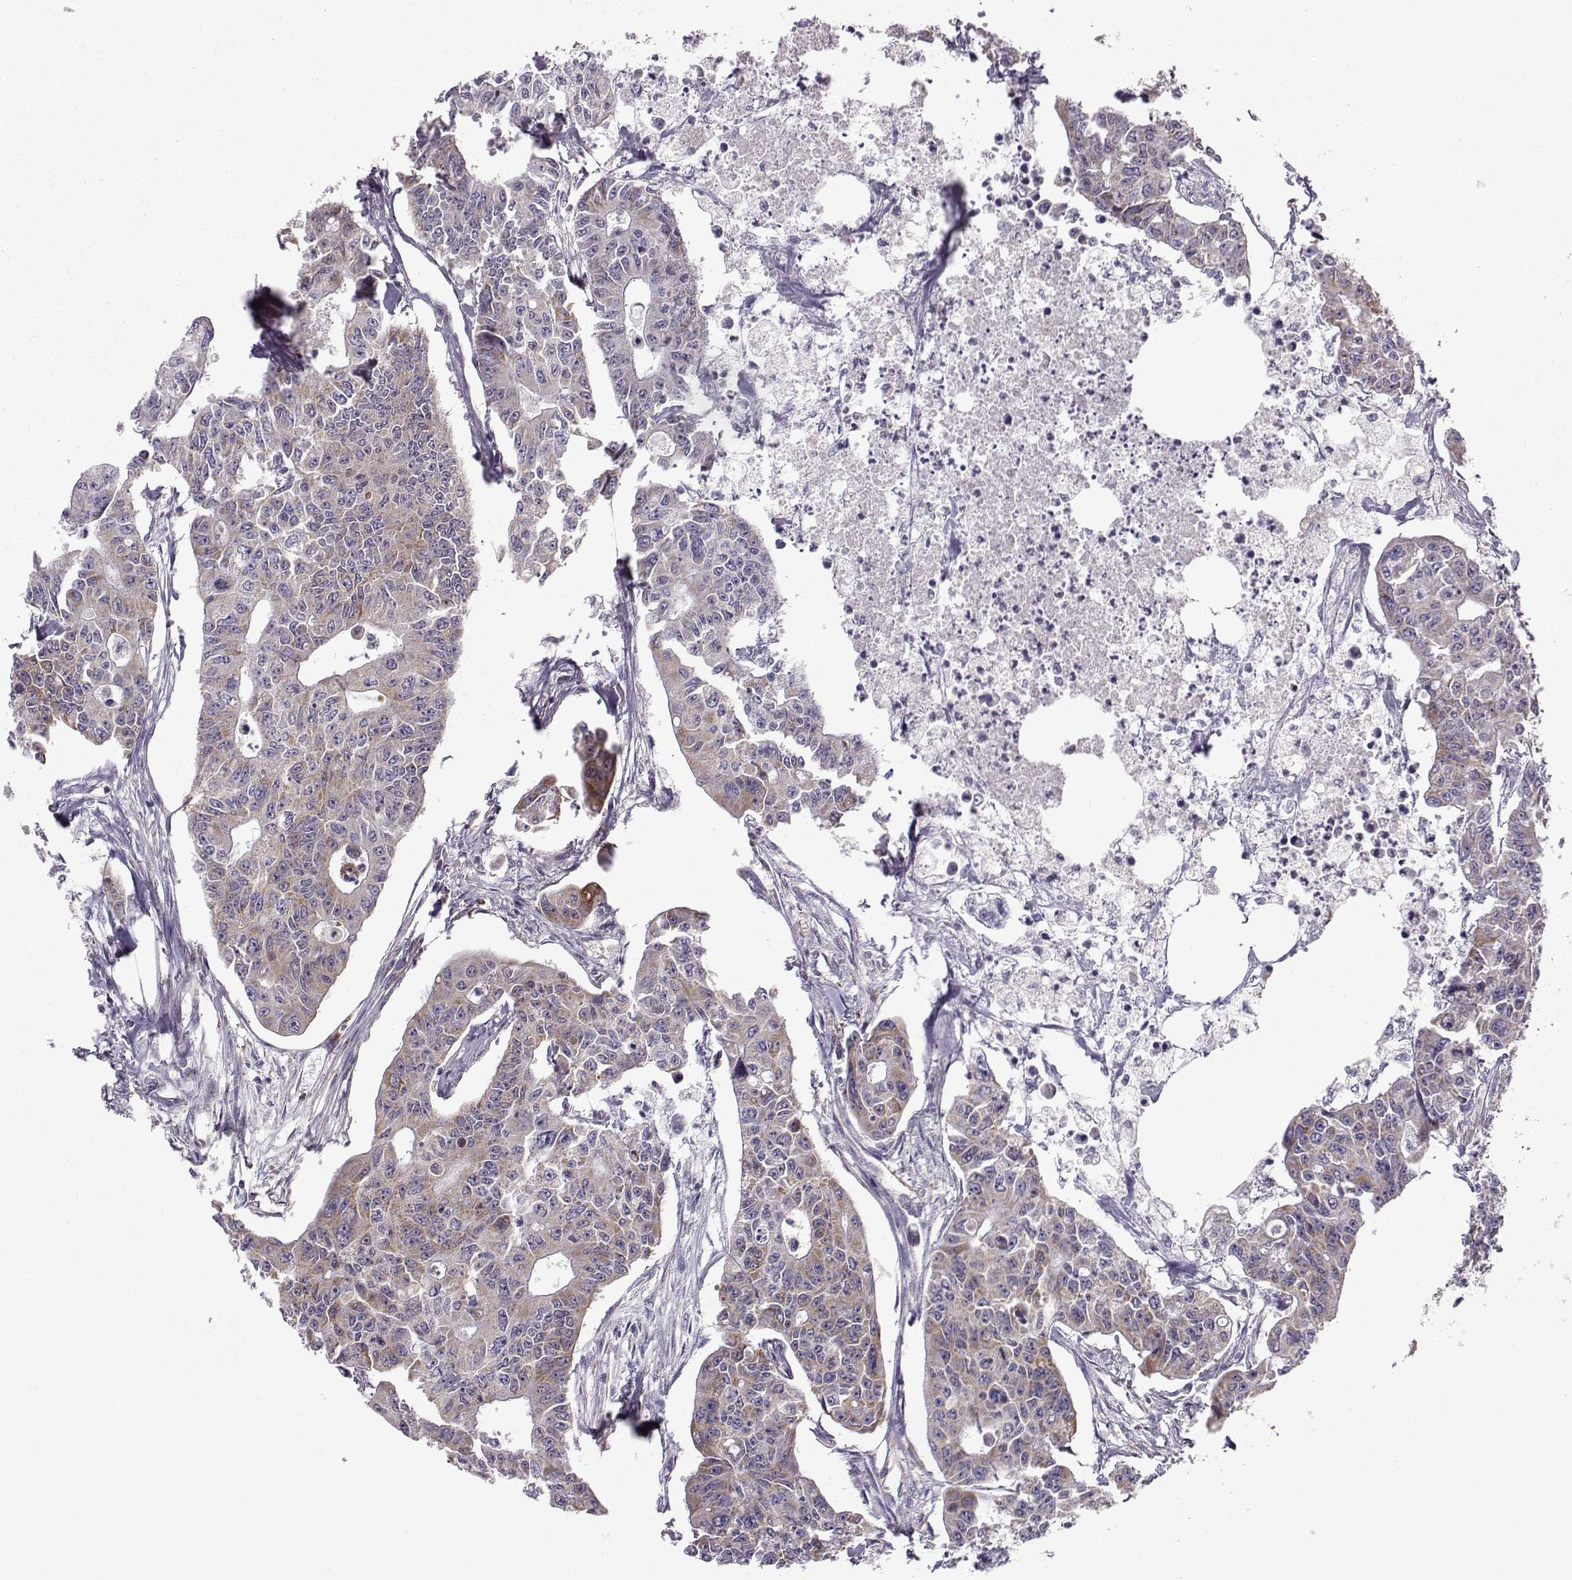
{"staining": {"intensity": "strong", "quantity": "<25%", "location": "cytoplasmic/membranous"}, "tissue": "colorectal cancer", "cell_type": "Tumor cells", "image_type": "cancer", "snomed": [{"axis": "morphology", "description": "Adenocarcinoma, NOS"}, {"axis": "topography", "description": "Colon"}], "caption": "Protein staining of colorectal adenocarcinoma tissue reveals strong cytoplasmic/membranous staining in approximately <25% of tumor cells. Nuclei are stained in blue.", "gene": "NECAB3", "patient": {"sex": "male", "age": 70}}